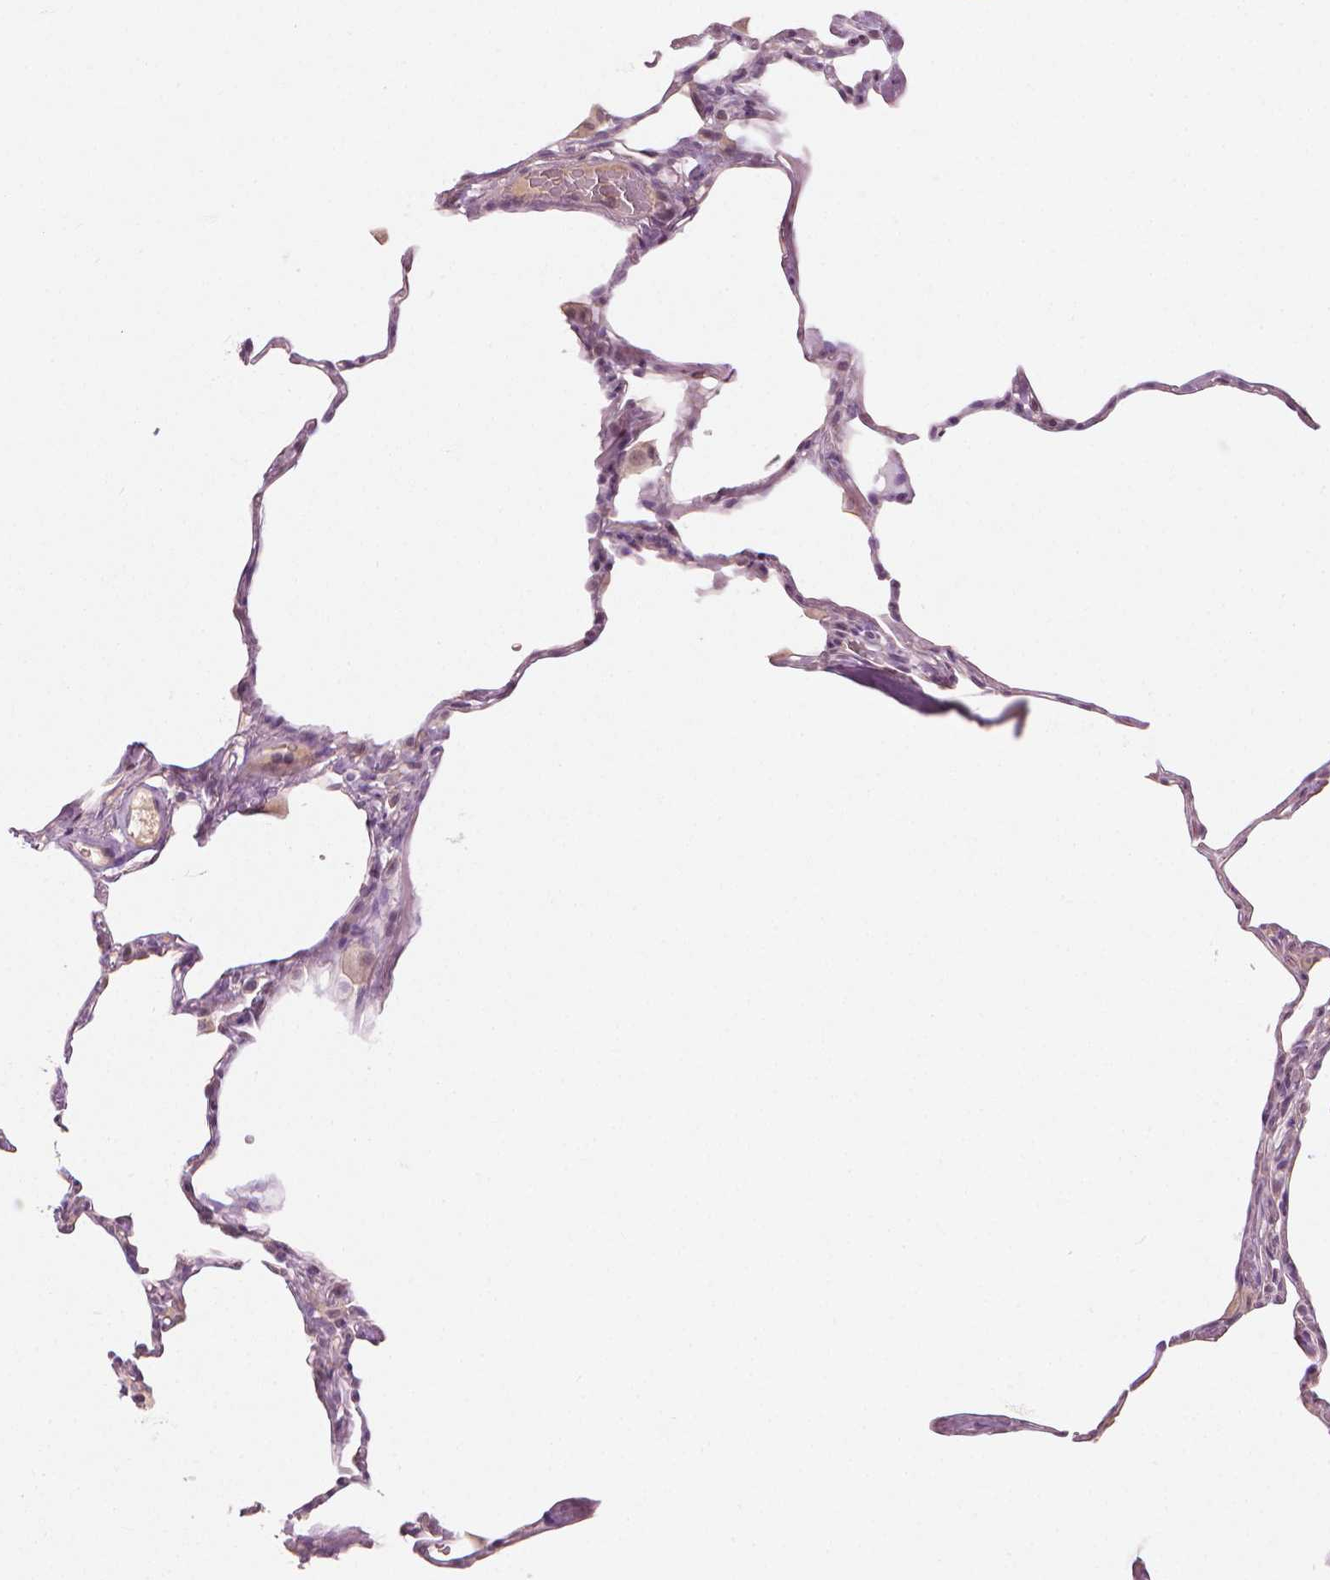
{"staining": {"intensity": "negative", "quantity": "none", "location": "none"}, "tissue": "lung", "cell_type": "Alveolar cells", "image_type": "normal", "snomed": [{"axis": "morphology", "description": "Normal tissue, NOS"}, {"axis": "topography", "description": "Lung"}], "caption": "IHC of unremarkable lung demonstrates no staining in alveolar cells. (DAB (3,3'-diaminobenzidine) immunohistochemistry (IHC), high magnification).", "gene": "SAXO2", "patient": {"sex": "male", "age": 65}}